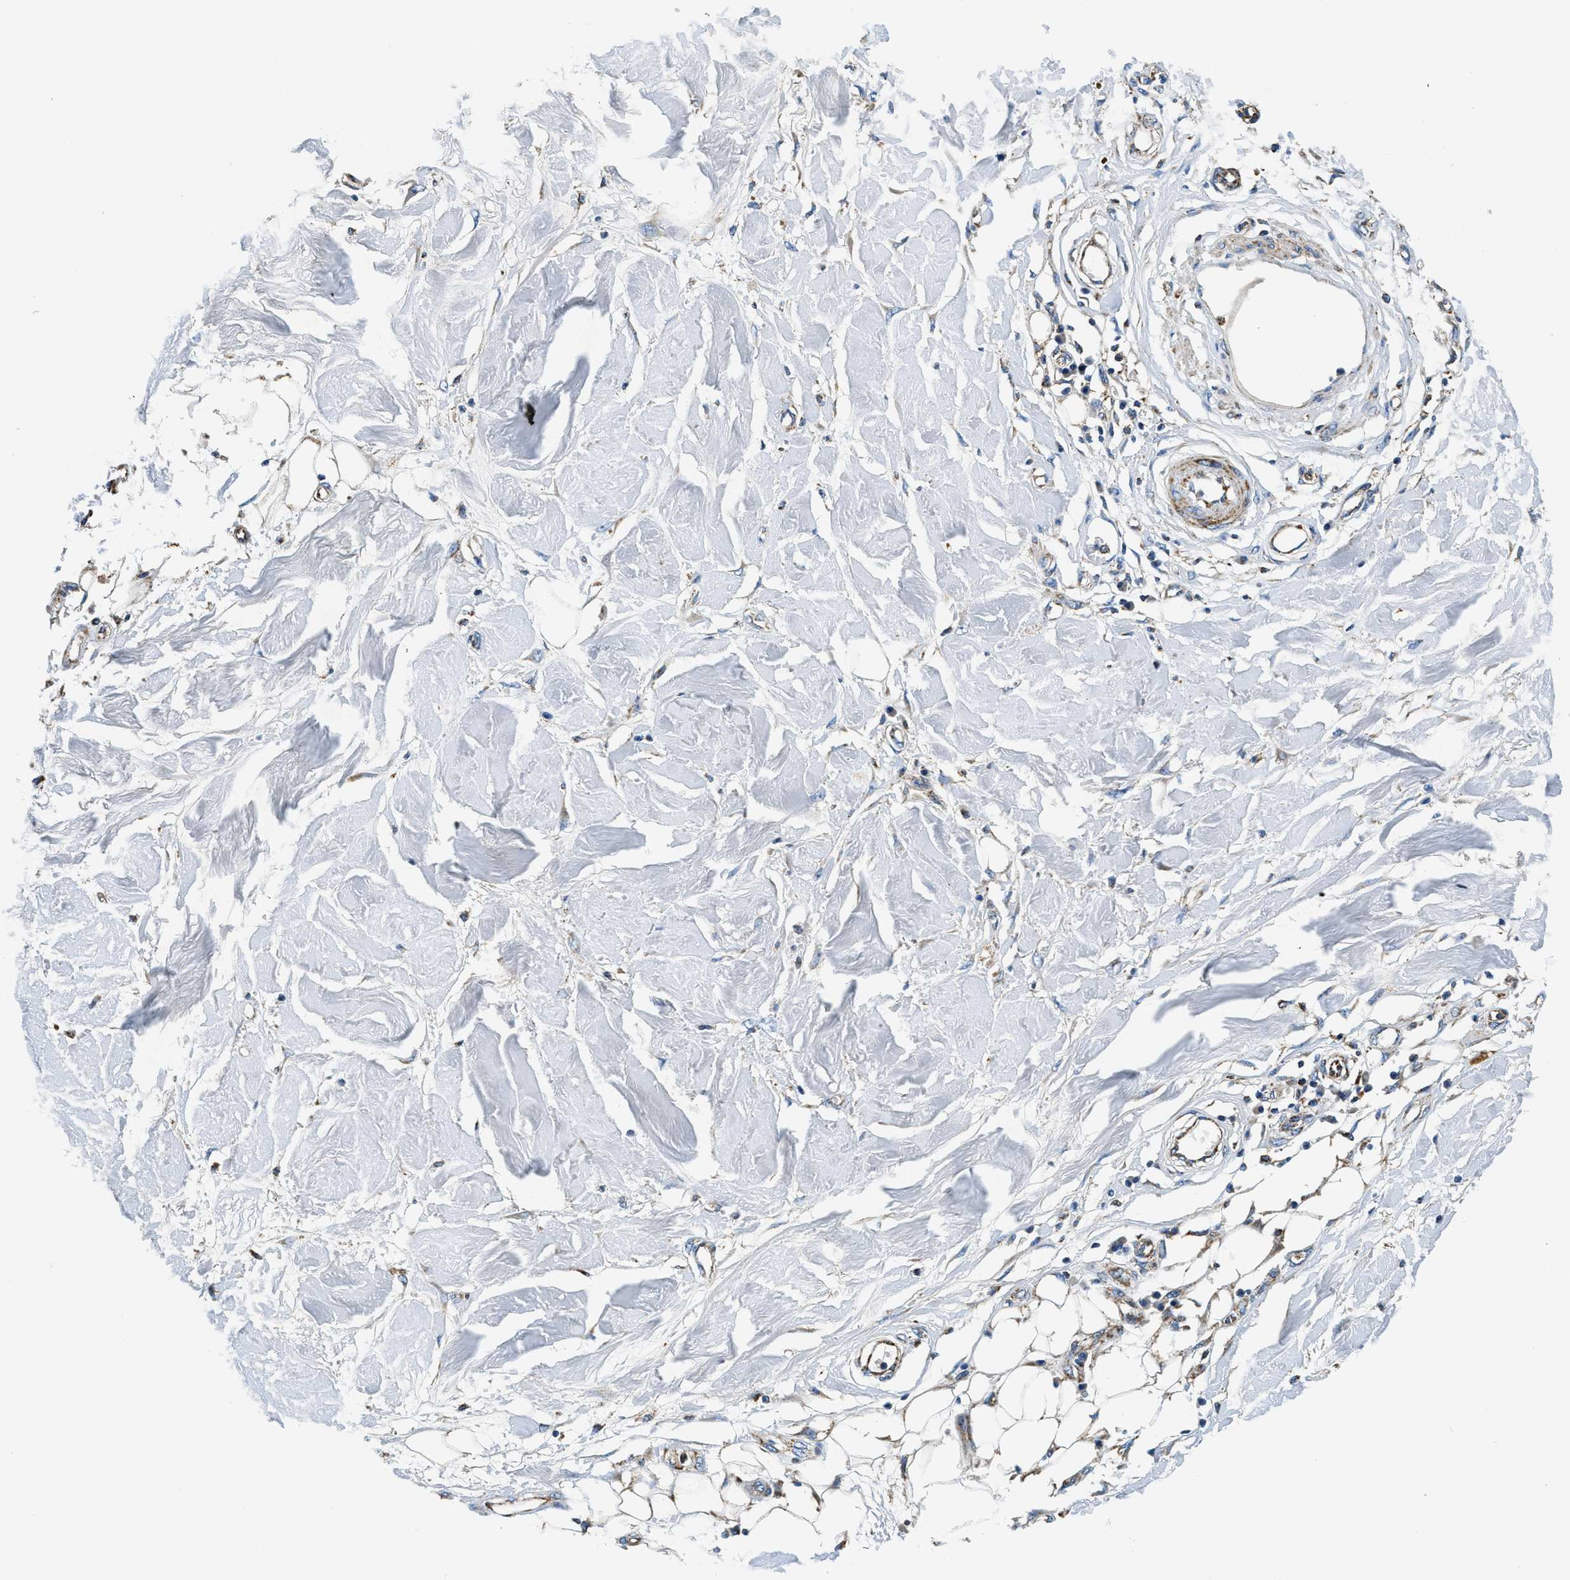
{"staining": {"intensity": "moderate", "quantity": ">75%", "location": "cytoplasmic/membranous"}, "tissue": "adipose tissue", "cell_type": "Adipocytes", "image_type": "normal", "snomed": [{"axis": "morphology", "description": "Normal tissue, NOS"}, {"axis": "morphology", "description": "Squamous cell carcinoma, NOS"}, {"axis": "topography", "description": "Skin"}, {"axis": "topography", "description": "Peripheral nerve tissue"}], "caption": "Immunohistochemical staining of benign adipose tissue exhibits medium levels of moderate cytoplasmic/membranous expression in about >75% of adipocytes.", "gene": "SAMD4B", "patient": {"sex": "male", "age": 83}}